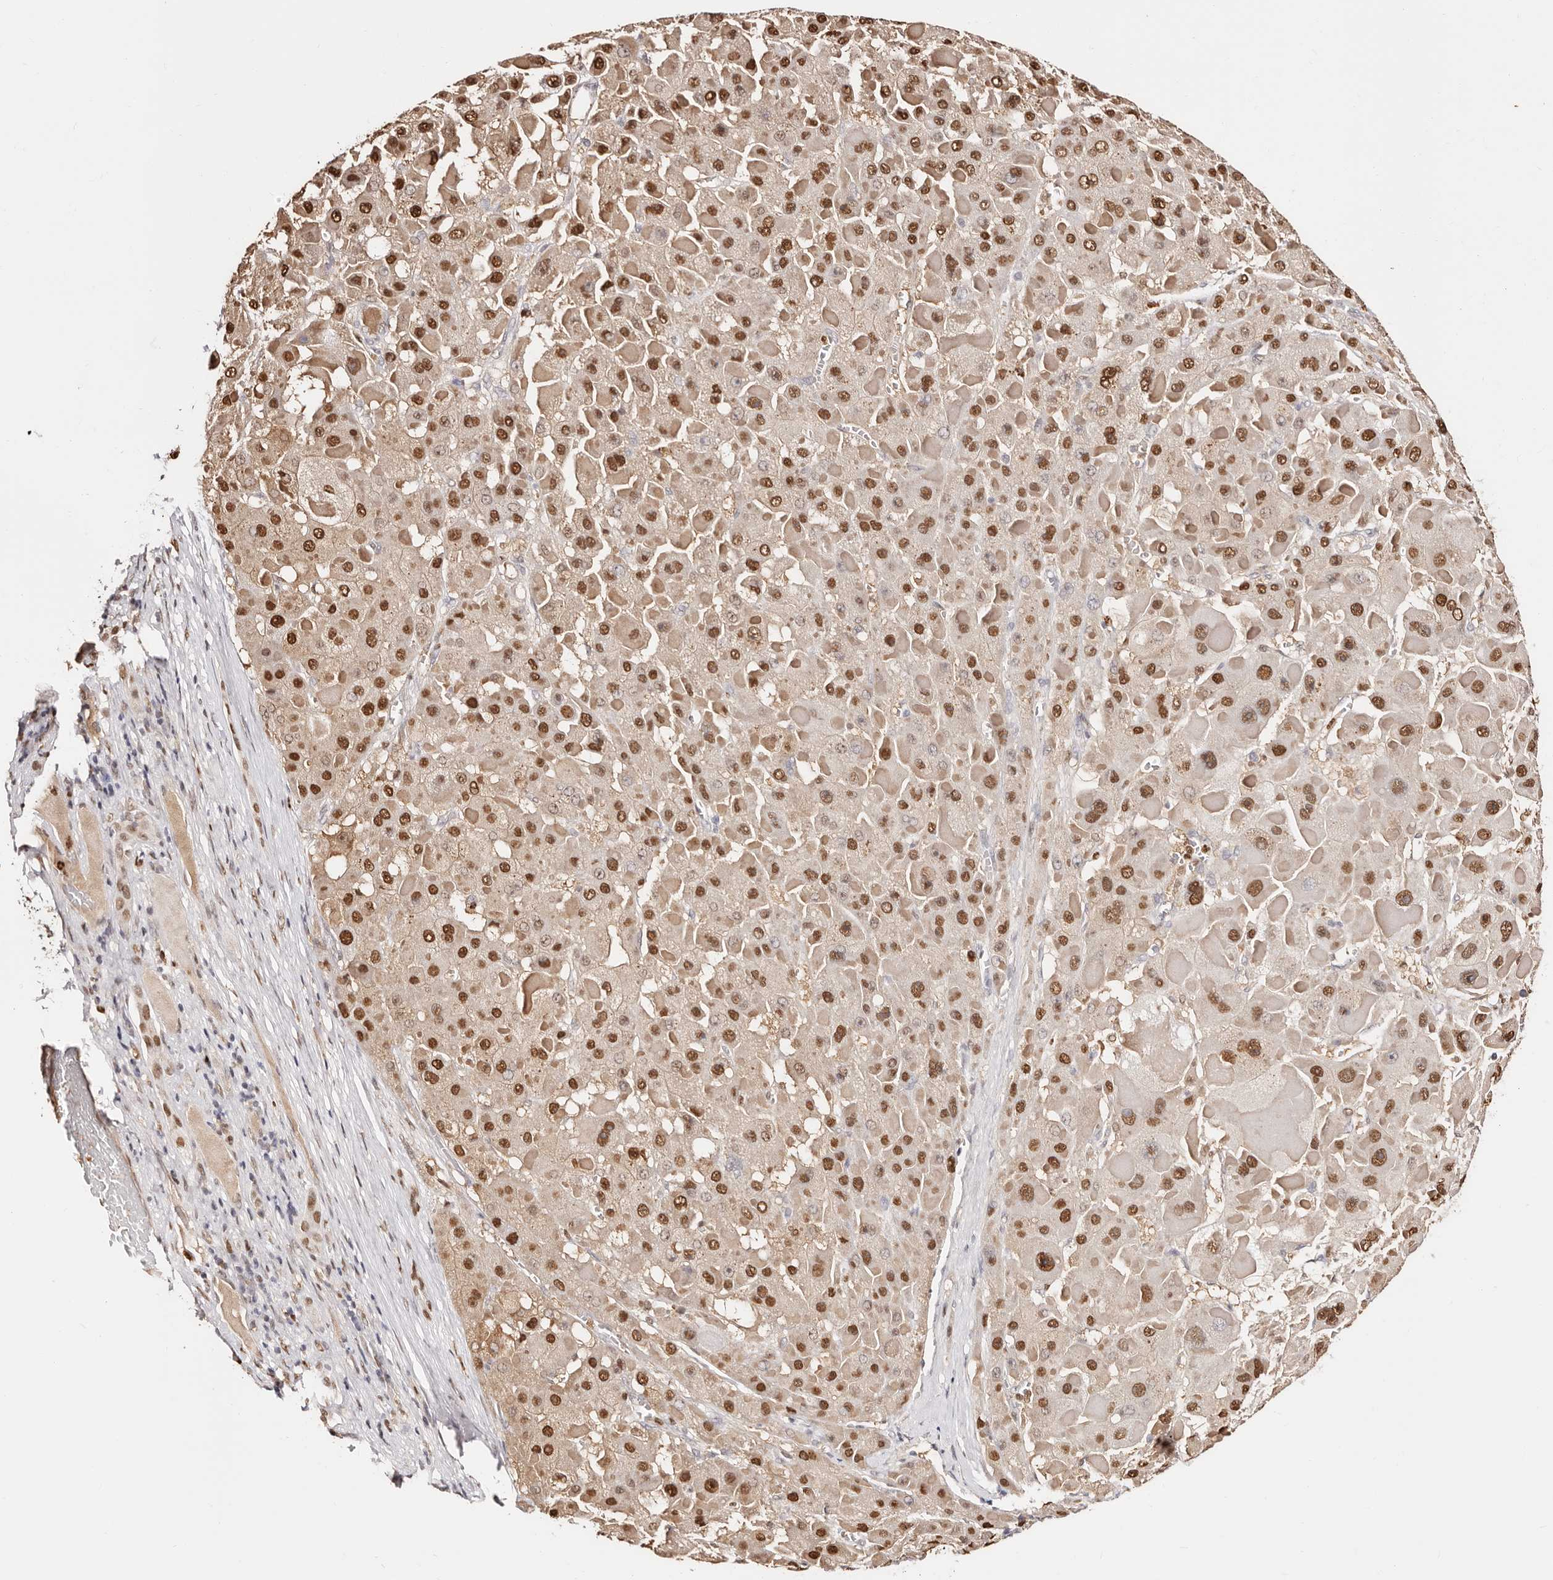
{"staining": {"intensity": "strong", "quantity": ">75%", "location": "nuclear"}, "tissue": "liver cancer", "cell_type": "Tumor cells", "image_type": "cancer", "snomed": [{"axis": "morphology", "description": "Carcinoma, Hepatocellular, NOS"}, {"axis": "topography", "description": "Liver"}], "caption": "Liver hepatocellular carcinoma stained with a protein marker exhibits strong staining in tumor cells.", "gene": "TKT", "patient": {"sex": "female", "age": 73}}